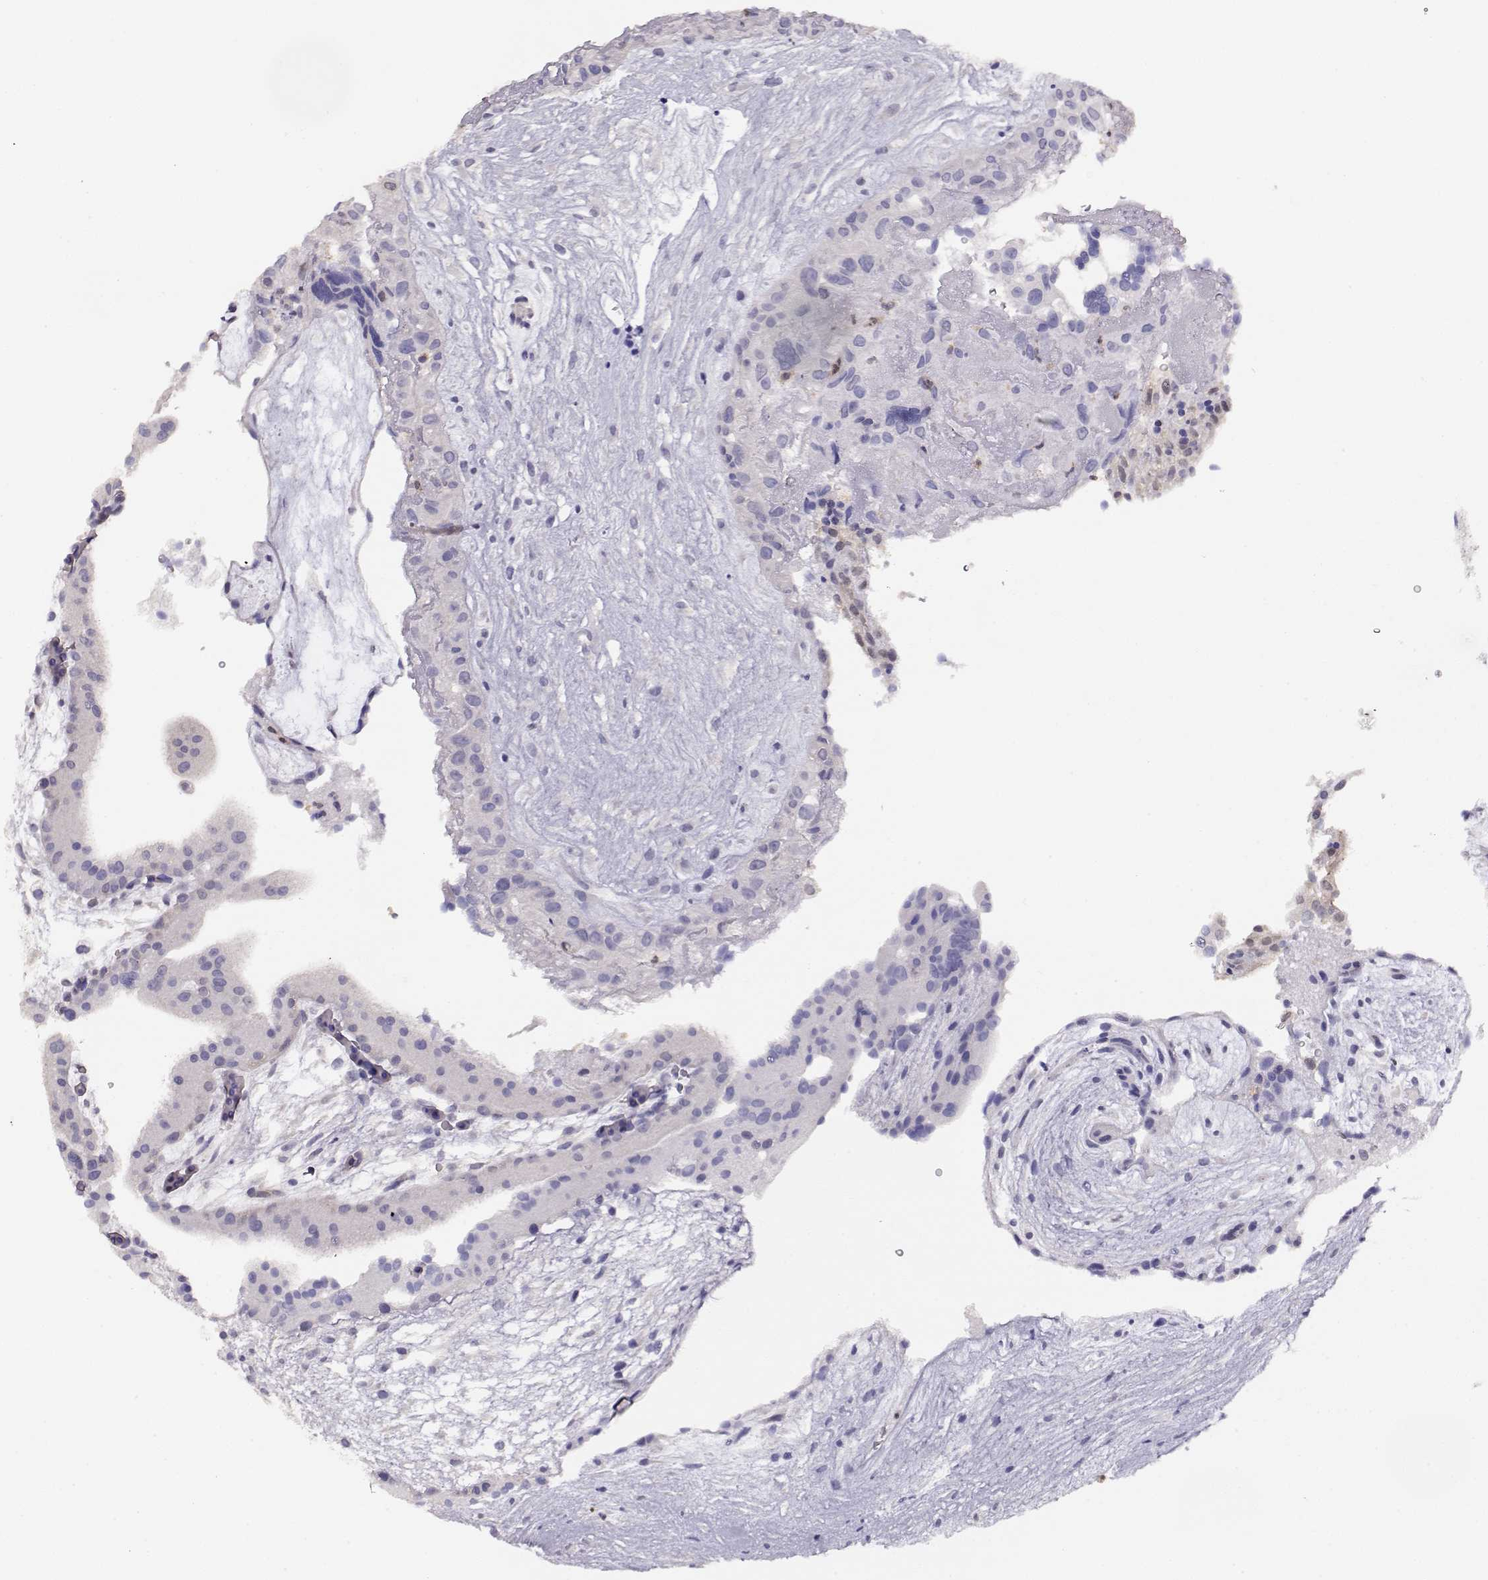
{"staining": {"intensity": "weak", "quantity": ">75%", "location": "cytoplasmic/membranous,nuclear"}, "tissue": "placenta", "cell_type": "Decidual cells", "image_type": "normal", "snomed": [{"axis": "morphology", "description": "Normal tissue, NOS"}, {"axis": "topography", "description": "Placenta"}], "caption": "Immunohistochemistry image of benign human placenta stained for a protein (brown), which reveals low levels of weak cytoplasmic/membranous,nuclear staining in about >75% of decidual cells.", "gene": "CCR8", "patient": {"sex": "female", "age": 19}}